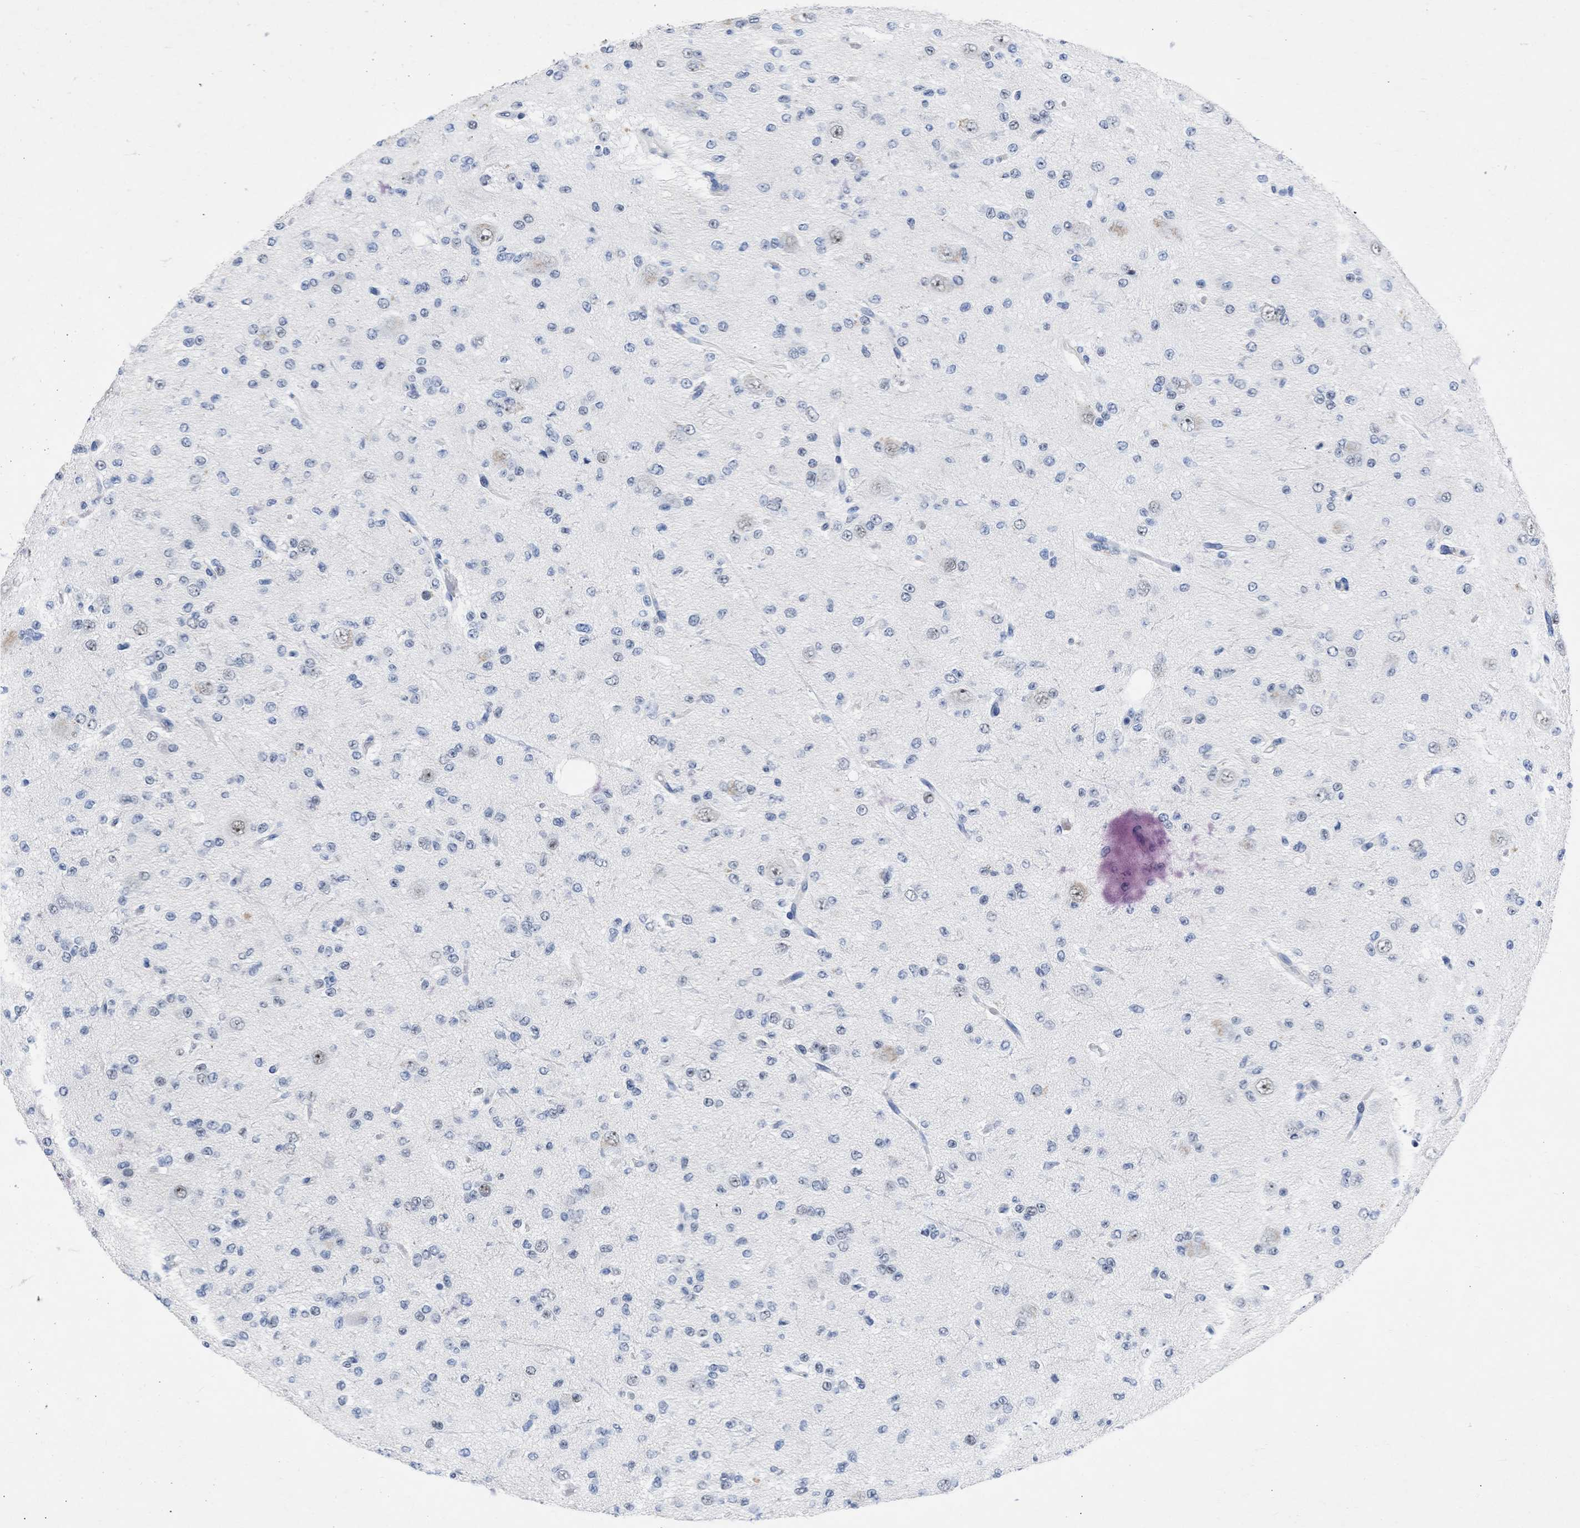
{"staining": {"intensity": "moderate", "quantity": "<25%", "location": "nuclear"}, "tissue": "glioma", "cell_type": "Tumor cells", "image_type": "cancer", "snomed": [{"axis": "morphology", "description": "Glioma, malignant, Low grade"}, {"axis": "topography", "description": "Brain"}], "caption": "Tumor cells exhibit low levels of moderate nuclear expression in approximately <25% of cells in human glioma.", "gene": "DDX41", "patient": {"sex": "male", "age": 38}}